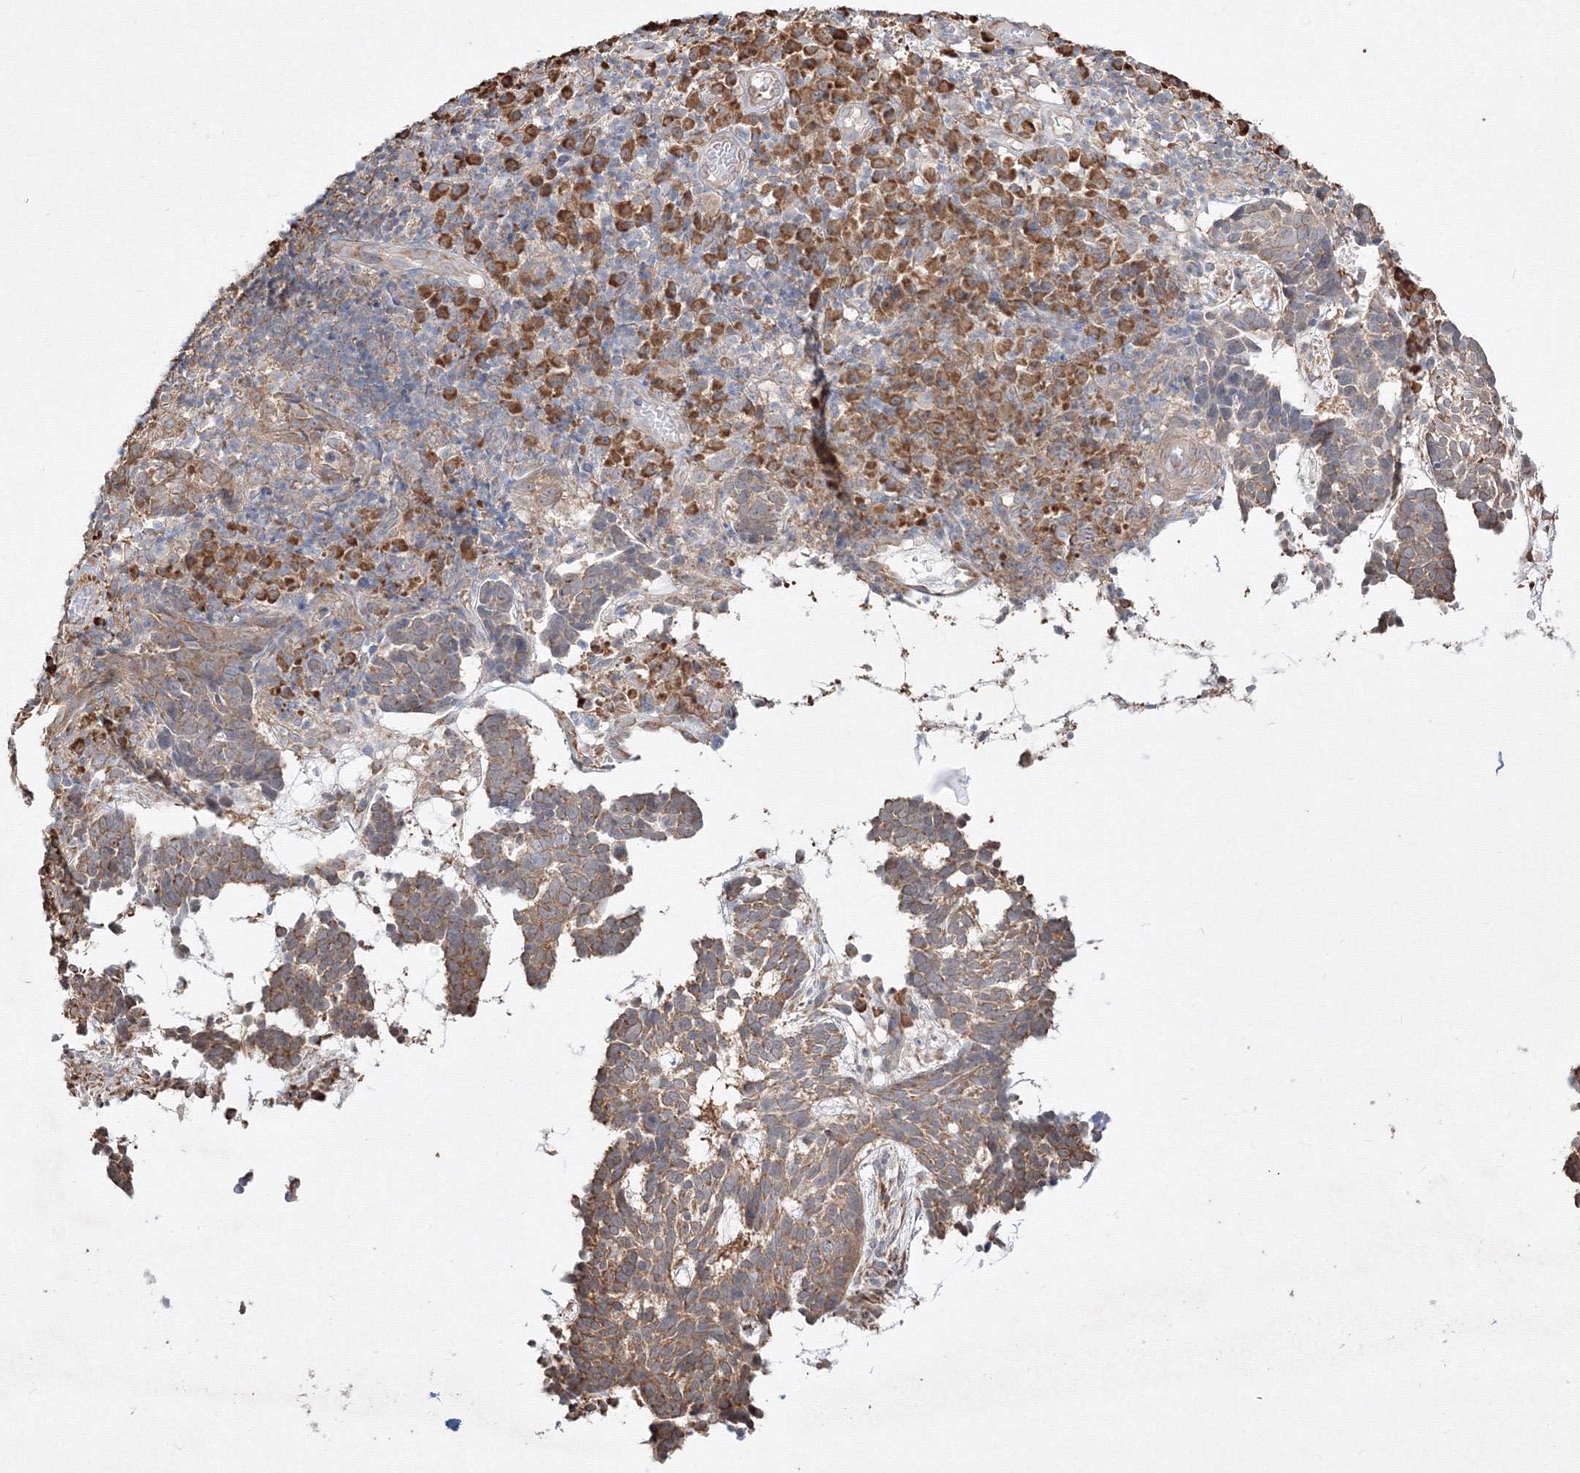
{"staining": {"intensity": "moderate", "quantity": ">75%", "location": "cytoplasmic/membranous"}, "tissue": "skin cancer", "cell_type": "Tumor cells", "image_type": "cancer", "snomed": [{"axis": "morphology", "description": "Basal cell carcinoma"}, {"axis": "topography", "description": "Skin"}], "caption": "Moderate cytoplasmic/membranous staining for a protein is seen in about >75% of tumor cells of skin basal cell carcinoma using IHC.", "gene": "FBXL8", "patient": {"sex": "male", "age": 85}}